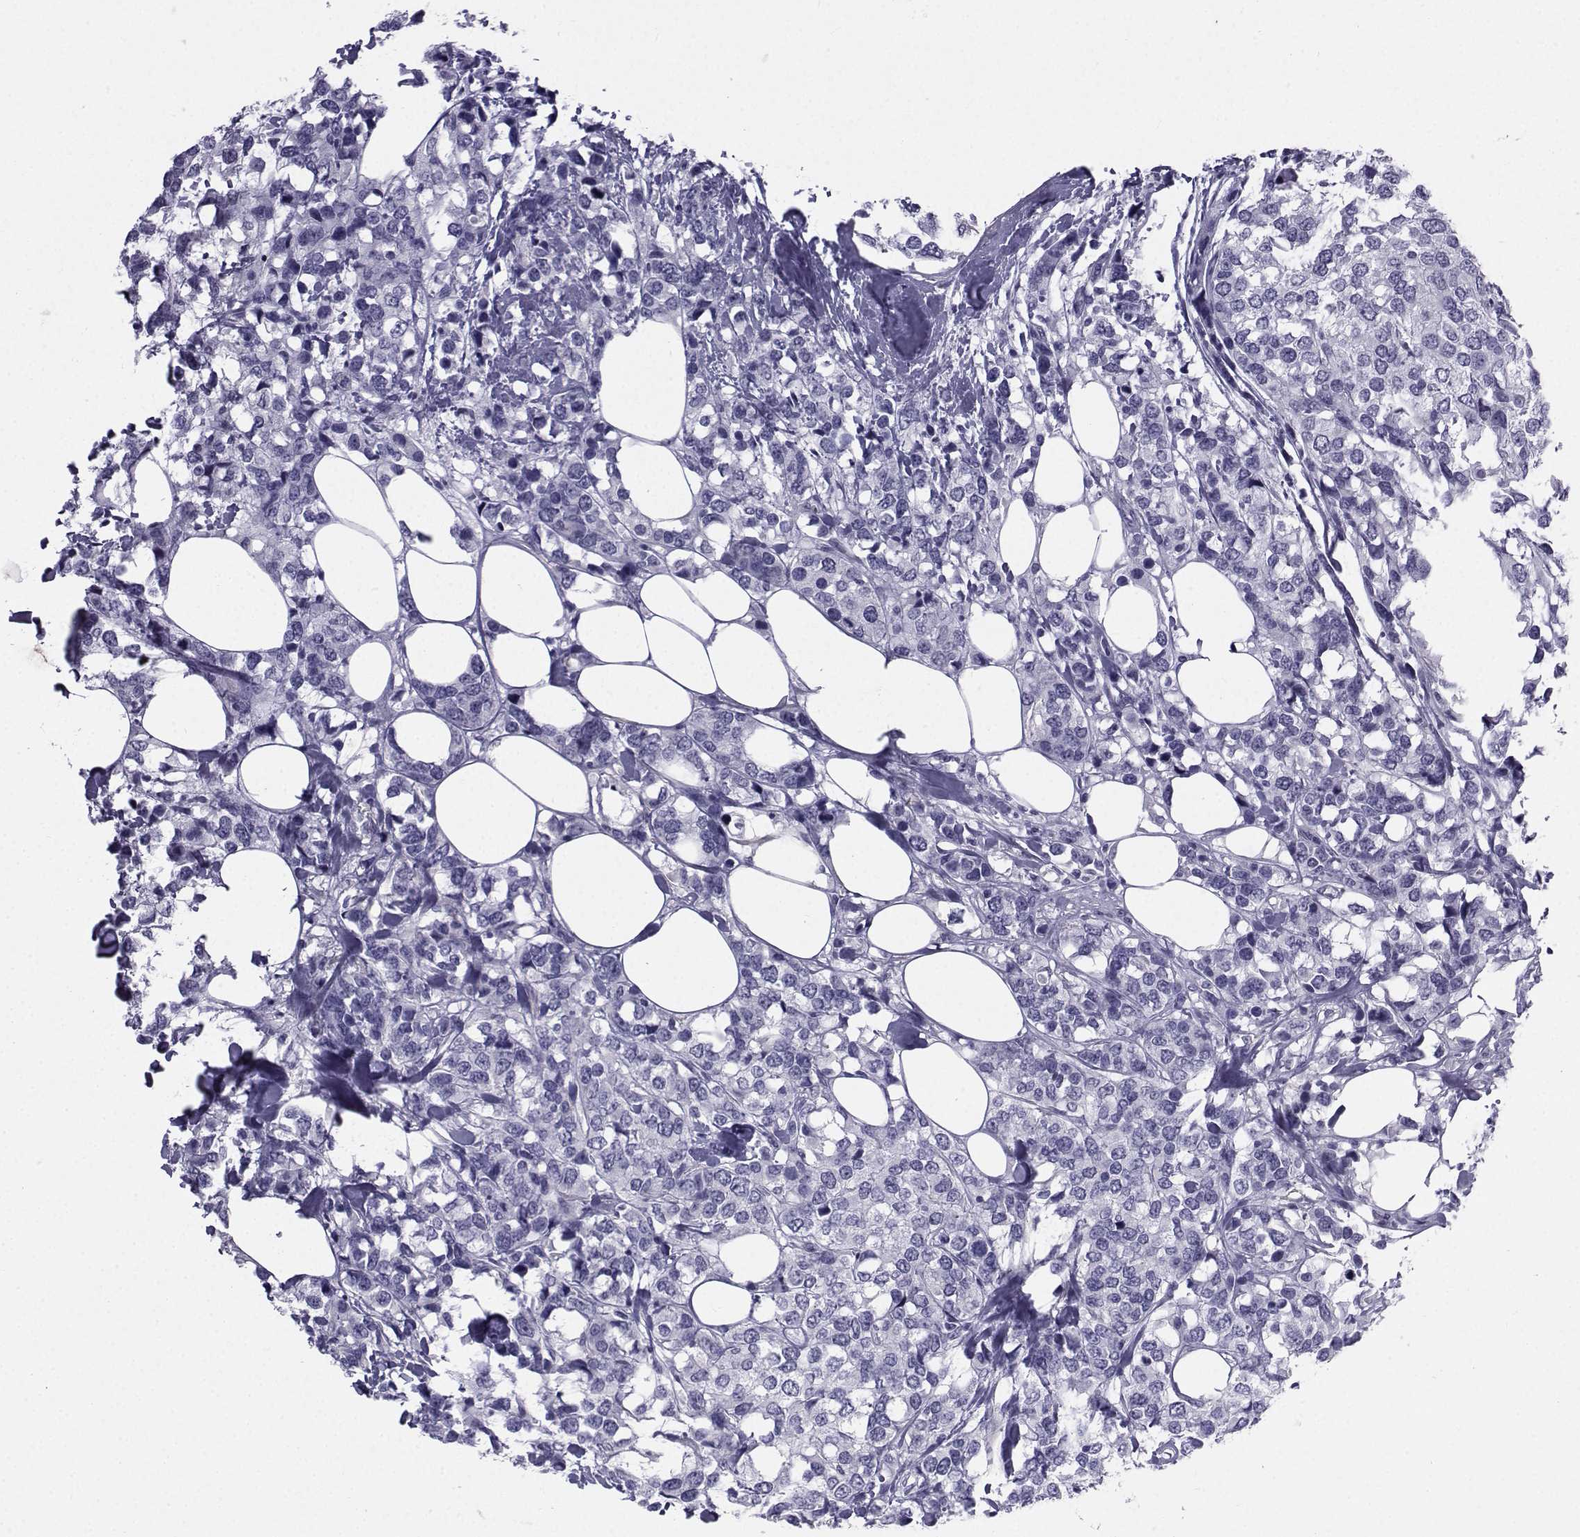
{"staining": {"intensity": "negative", "quantity": "none", "location": "none"}, "tissue": "breast cancer", "cell_type": "Tumor cells", "image_type": "cancer", "snomed": [{"axis": "morphology", "description": "Lobular carcinoma"}, {"axis": "topography", "description": "Breast"}], "caption": "Histopathology image shows no protein expression in tumor cells of lobular carcinoma (breast) tissue.", "gene": "SPANXD", "patient": {"sex": "female", "age": 59}}